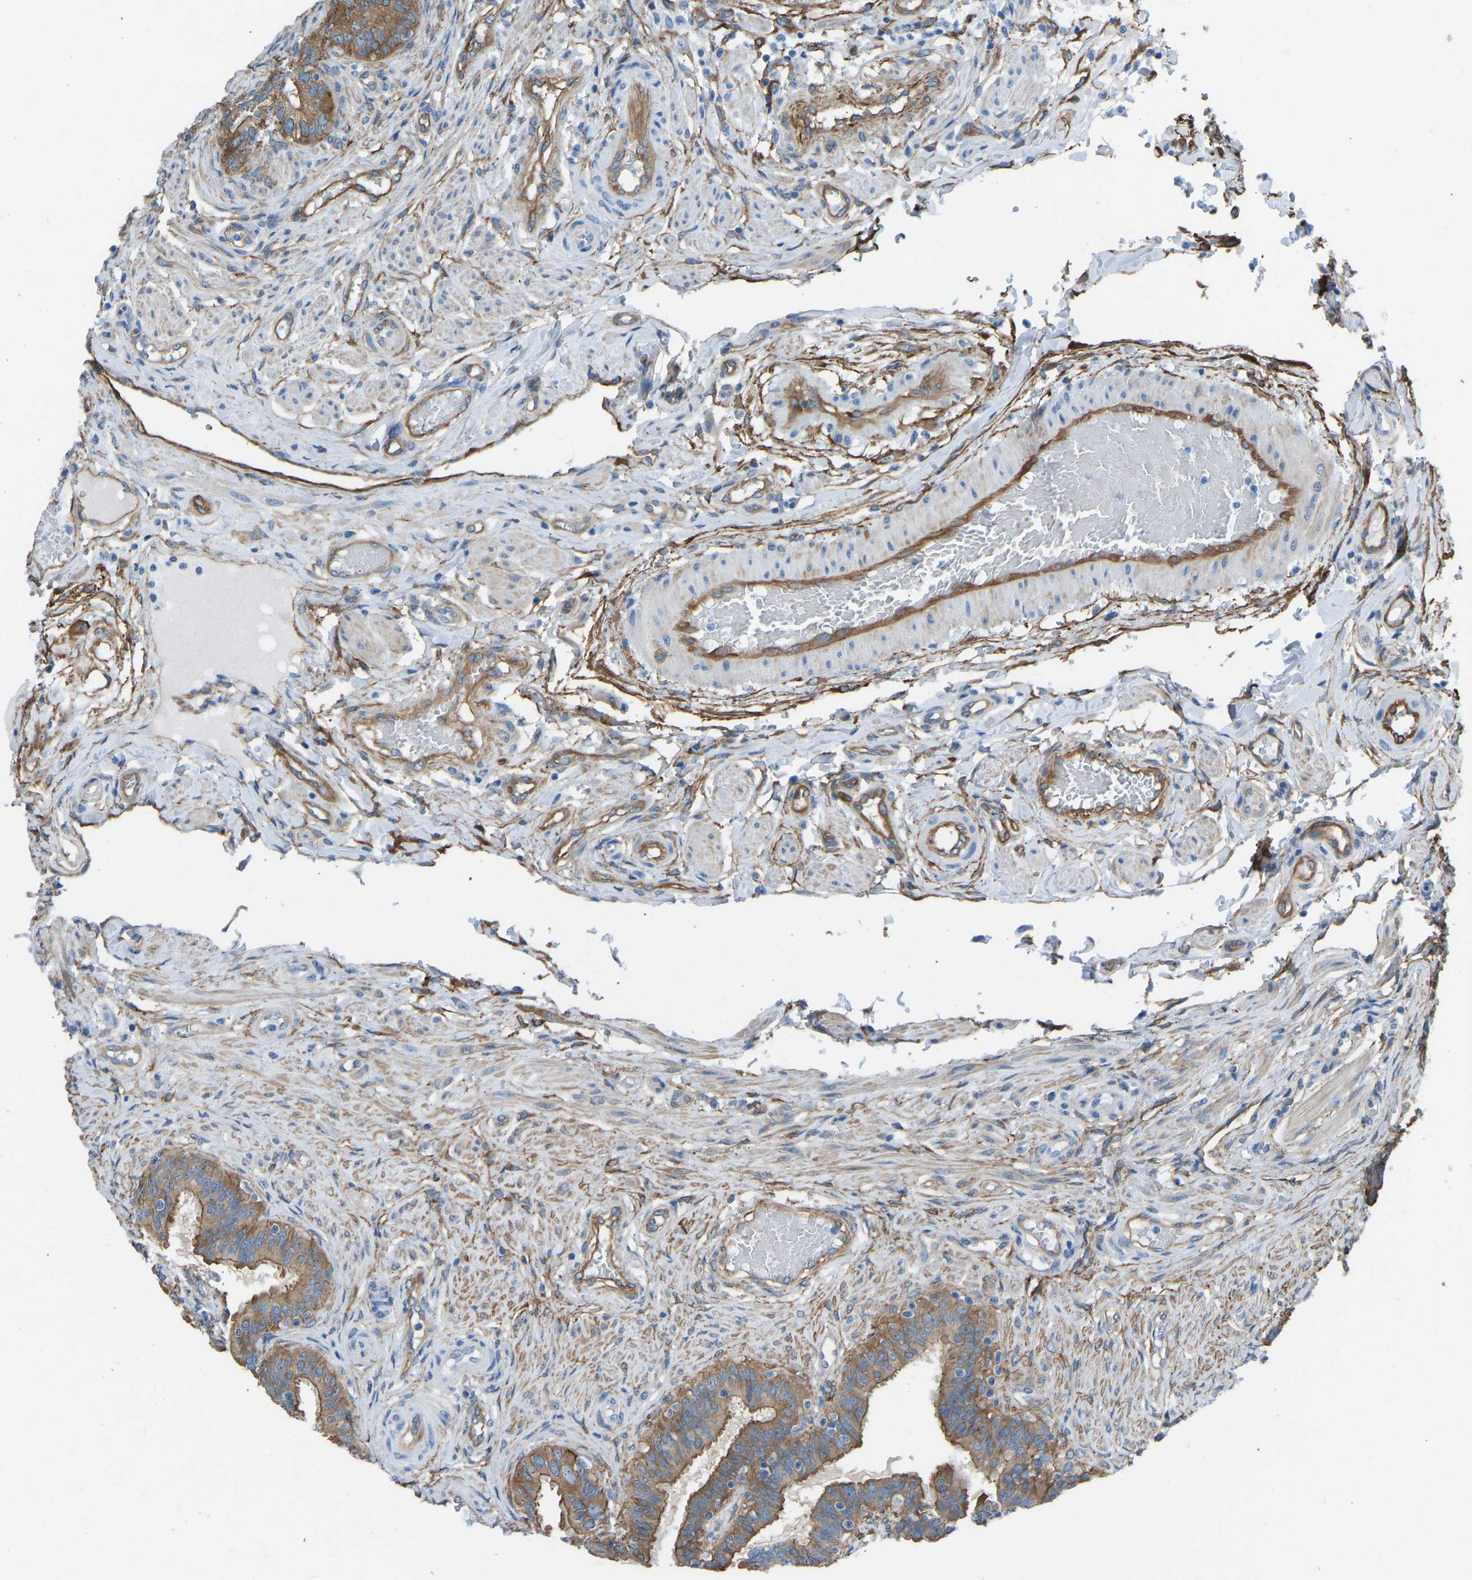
{"staining": {"intensity": "strong", "quantity": ">75%", "location": "cytoplasmic/membranous"}, "tissue": "fallopian tube", "cell_type": "Glandular cells", "image_type": "normal", "snomed": [{"axis": "morphology", "description": "Normal tissue, NOS"}, {"axis": "topography", "description": "Fallopian tube"}, {"axis": "topography", "description": "Placenta"}], "caption": "The micrograph reveals staining of benign fallopian tube, revealing strong cytoplasmic/membranous protein expression (brown color) within glandular cells.", "gene": "MYH10", "patient": {"sex": "female", "age": 34}}